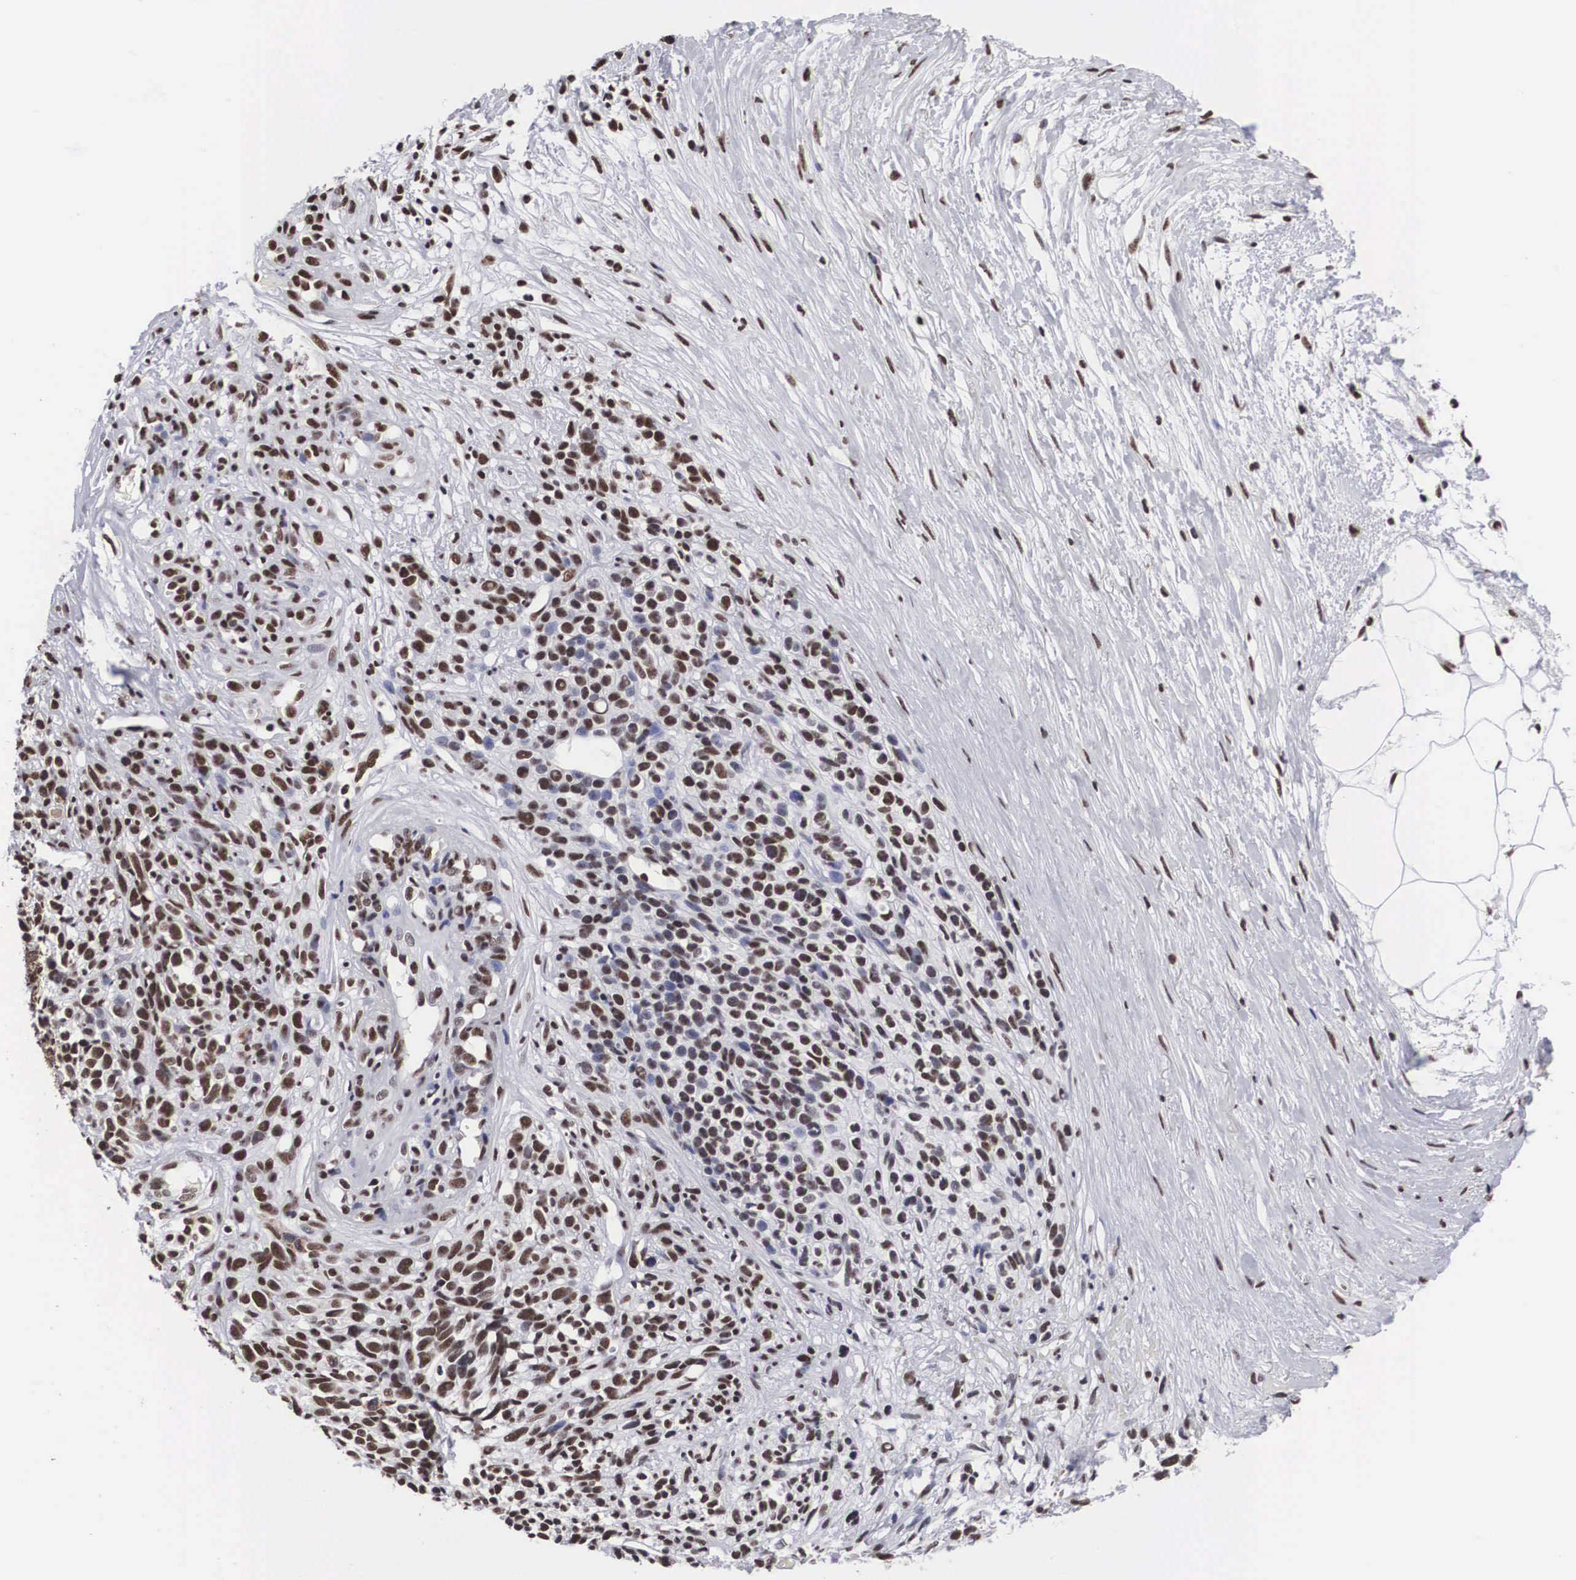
{"staining": {"intensity": "moderate", "quantity": ">75%", "location": "nuclear"}, "tissue": "melanoma", "cell_type": "Tumor cells", "image_type": "cancer", "snomed": [{"axis": "morphology", "description": "Malignant melanoma, NOS"}, {"axis": "topography", "description": "Skin"}], "caption": "Human malignant melanoma stained for a protein (brown) reveals moderate nuclear positive positivity in approximately >75% of tumor cells.", "gene": "ACIN1", "patient": {"sex": "female", "age": 85}}